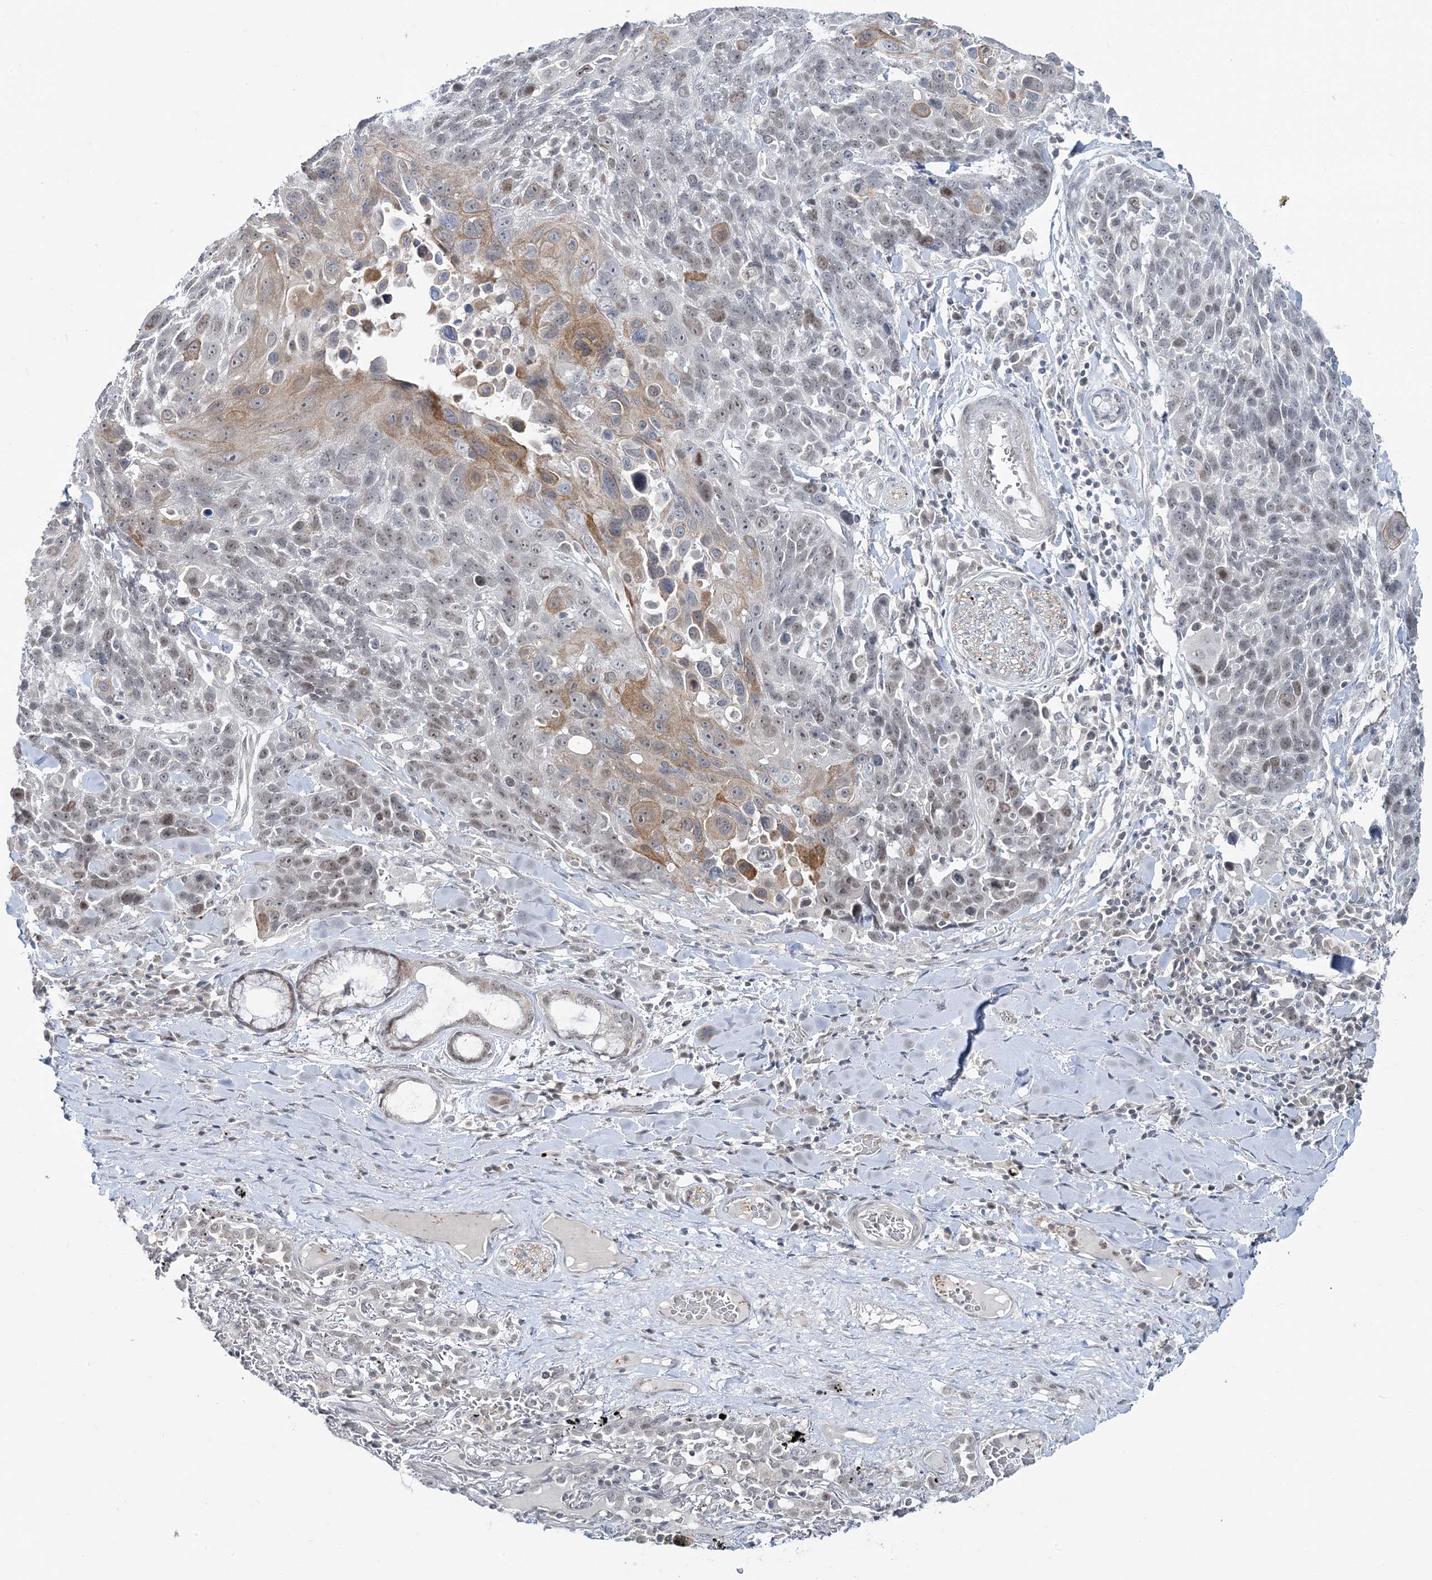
{"staining": {"intensity": "moderate", "quantity": "<25%", "location": "cytoplasmic/membranous"}, "tissue": "lung cancer", "cell_type": "Tumor cells", "image_type": "cancer", "snomed": [{"axis": "morphology", "description": "Squamous cell carcinoma, NOS"}, {"axis": "topography", "description": "Lung"}], "caption": "Tumor cells exhibit low levels of moderate cytoplasmic/membranous expression in approximately <25% of cells in lung cancer.", "gene": "LEXM", "patient": {"sex": "male", "age": 66}}